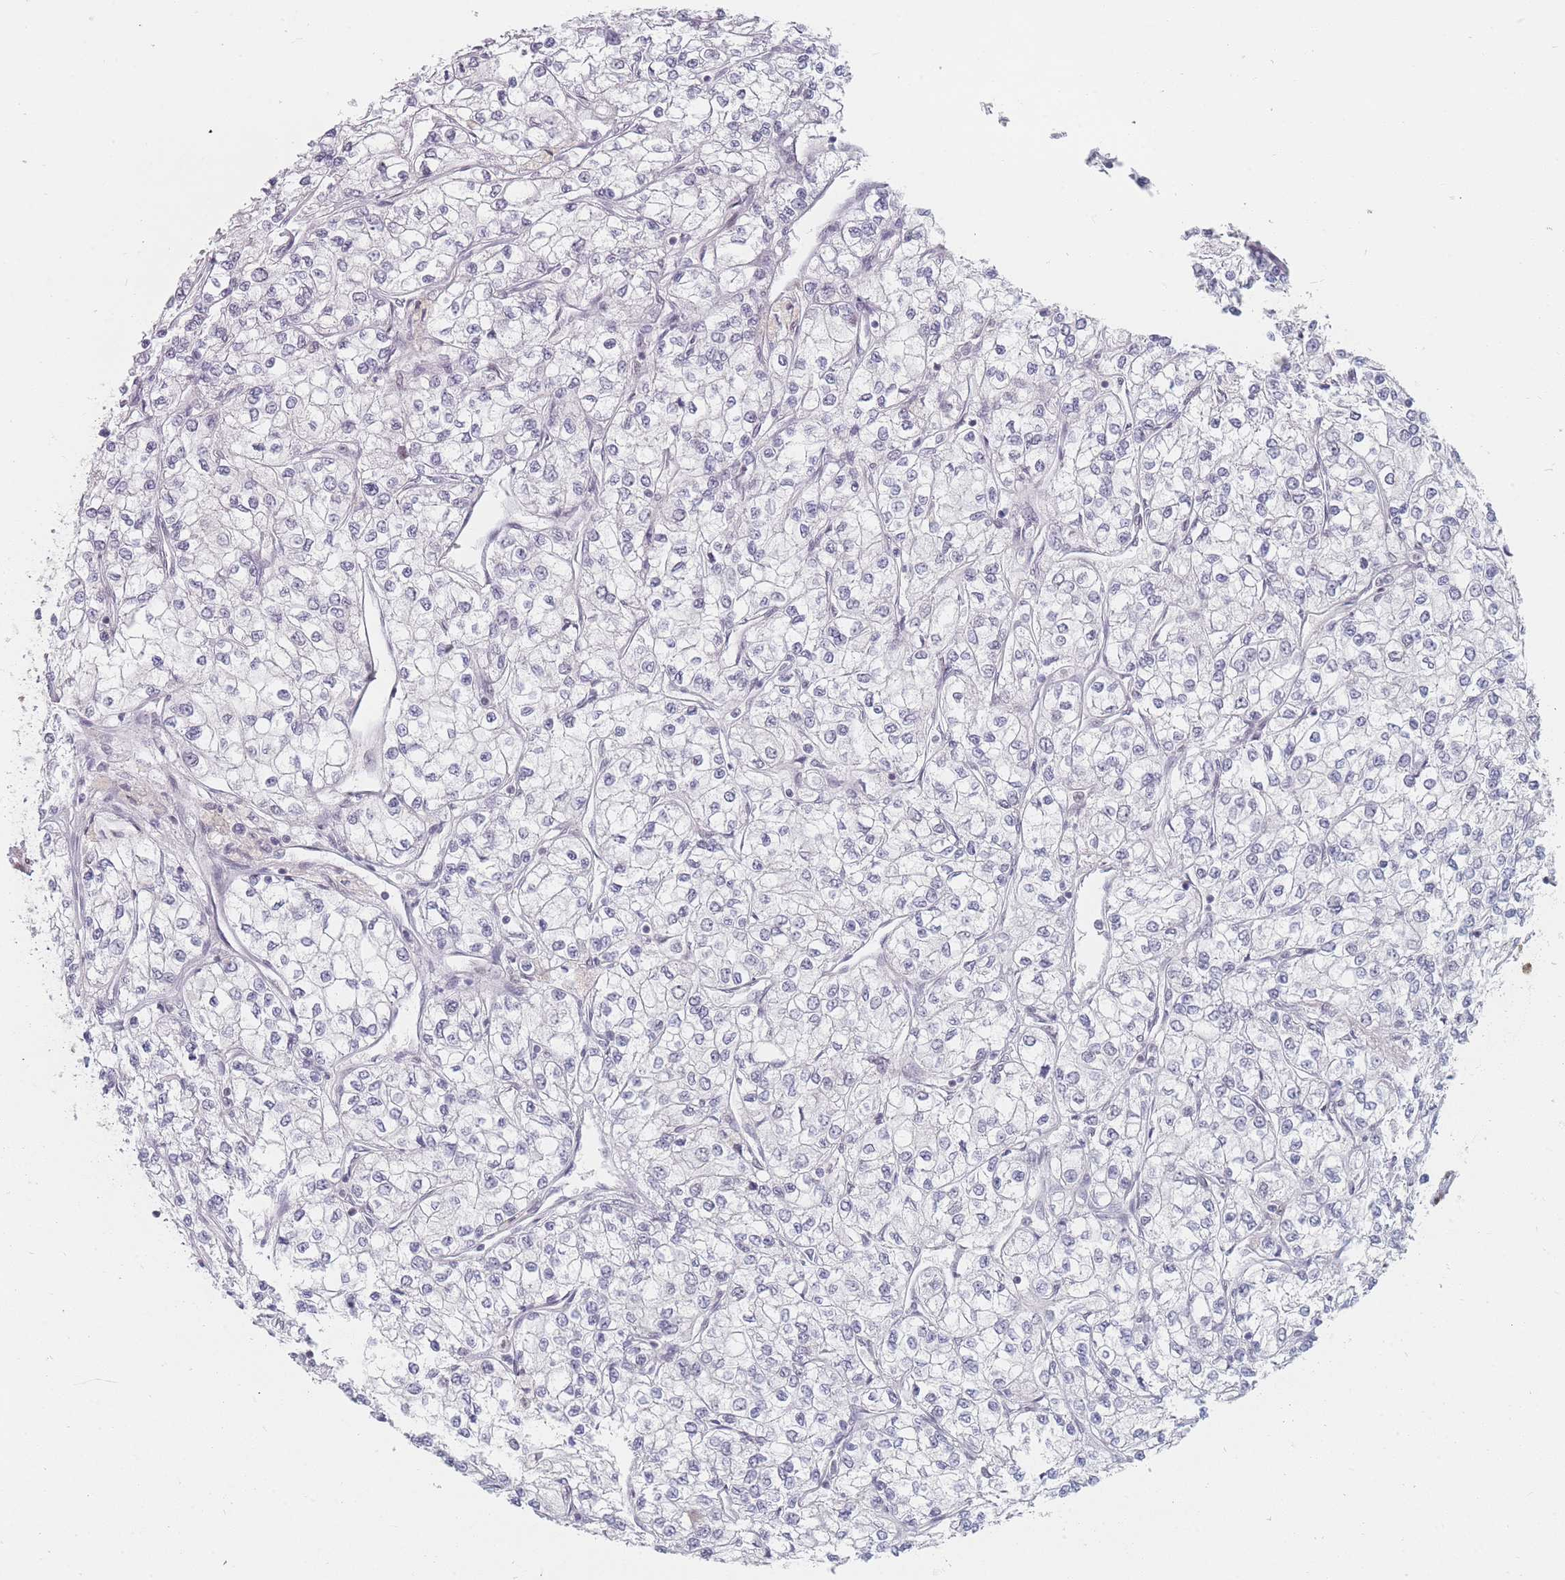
{"staining": {"intensity": "negative", "quantity": "none", "location": "none"}, "tissue": "renal cancer", "cell_type": "Tumor cells", "image_type": "cancer", "snomed": [{"axis": "morphology", "description": "Adenocarcinoma, NOS"}, {"axis": "topography", "description": "Kidney"}], "caption": "A photomicrograph of renal adenocarcinoma stained for a protein demonstrates no brown staining in tumor cells.", "gene": "SAFB2", "patient": {"sex": "male", "age": 80}}